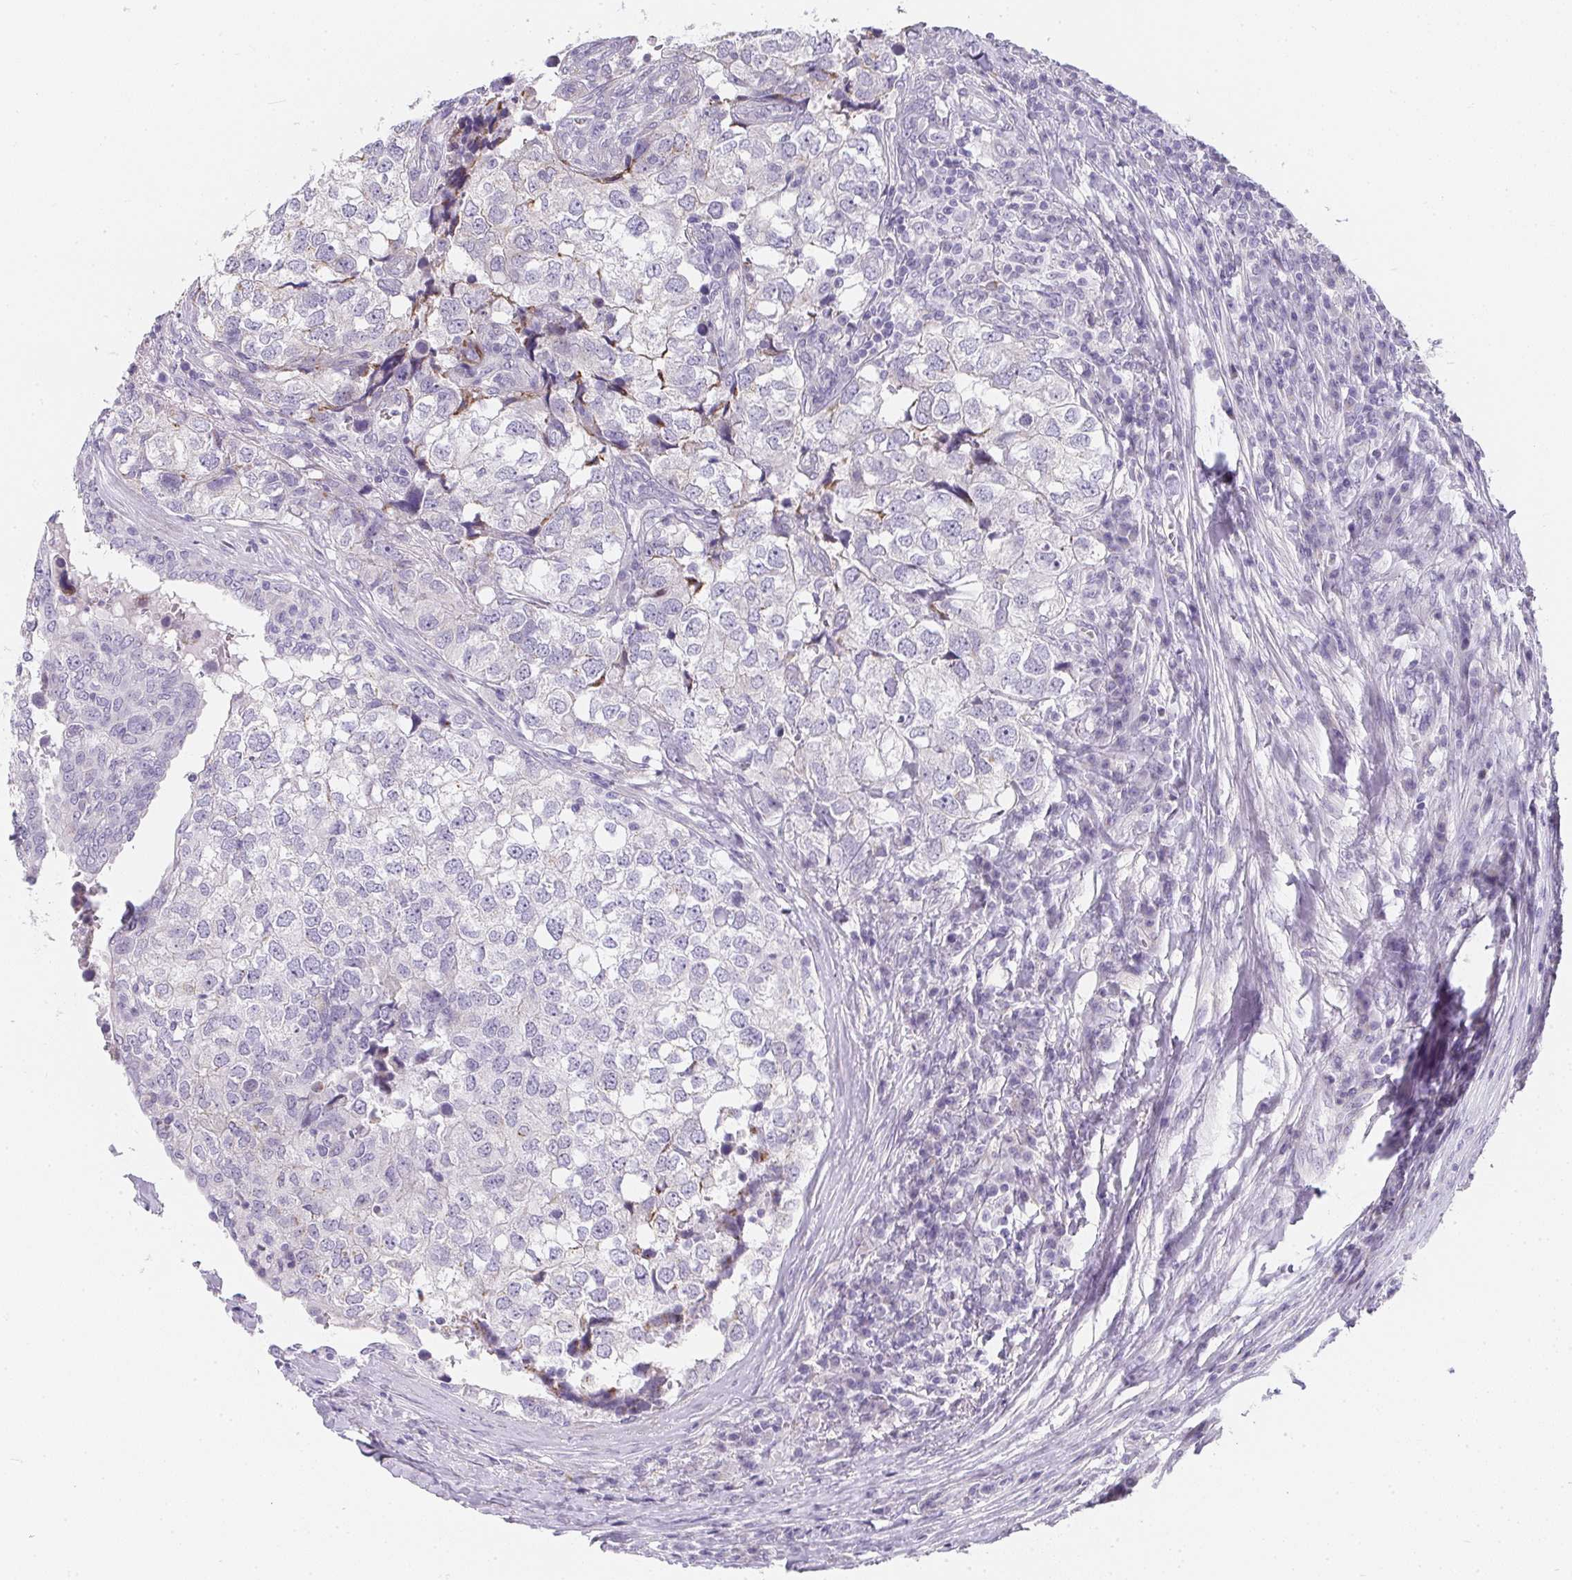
{"staining": {"intensity": "negative", "quantity": "none", "location": "none"}, "tissue": "breast cancer", "cell_type": "Tumor cells", "image_type": "cancer", "snomed": [{"axis": "morphology", "description": "Duct carcinoma"}, {"axis": "topography", "description": "Breast"}], "caption": "Human invasive ductal carcinoma (breast) stained for a protein using immunohistochemistry (IHC) demonstrates no staining in tumor cells.", "gene": "MAP1A", "patient": {"sex": "female", "age": 30}}